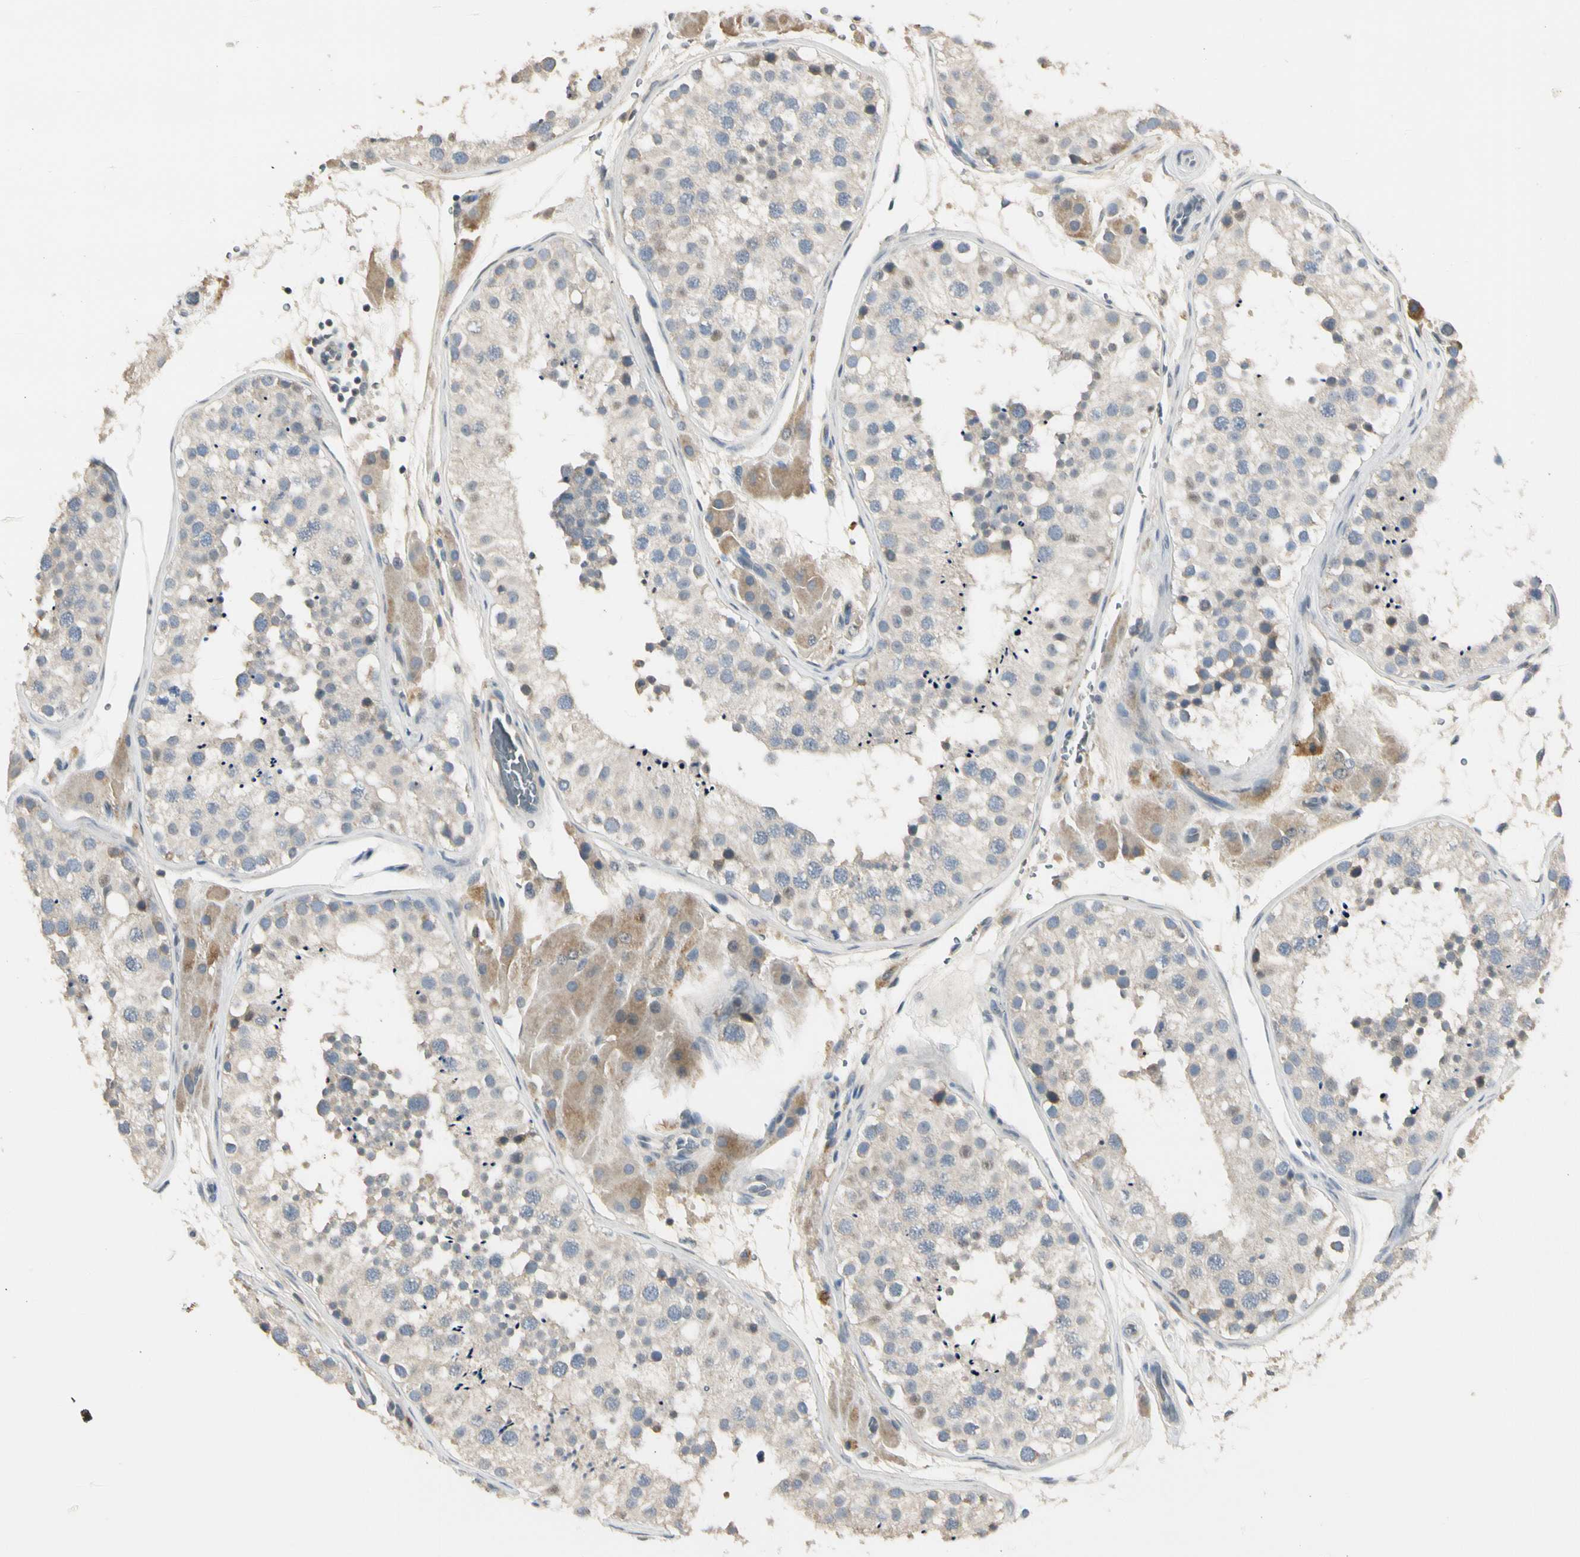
{"staining": {"intensity": "weak", "quantity": "<25%", "location": "cytoplasmic/membranous"}, "tissue": "testis", "cell_type": "Cells in seminiferous ducts", "image_type": "normal", "snomed": [{"axis": "morphology", "description": "Normal tissue, NOS"}, {"axis": "topography", "description": "Testis"}, {"axis": "topography", "description": "Epididymis"}], "caption": "A photomicrograph of human testis is negative for staining in cells in seminiferous ducts.", "gene": "GREM1", "patient": {"sex": "male", "age": 26}}